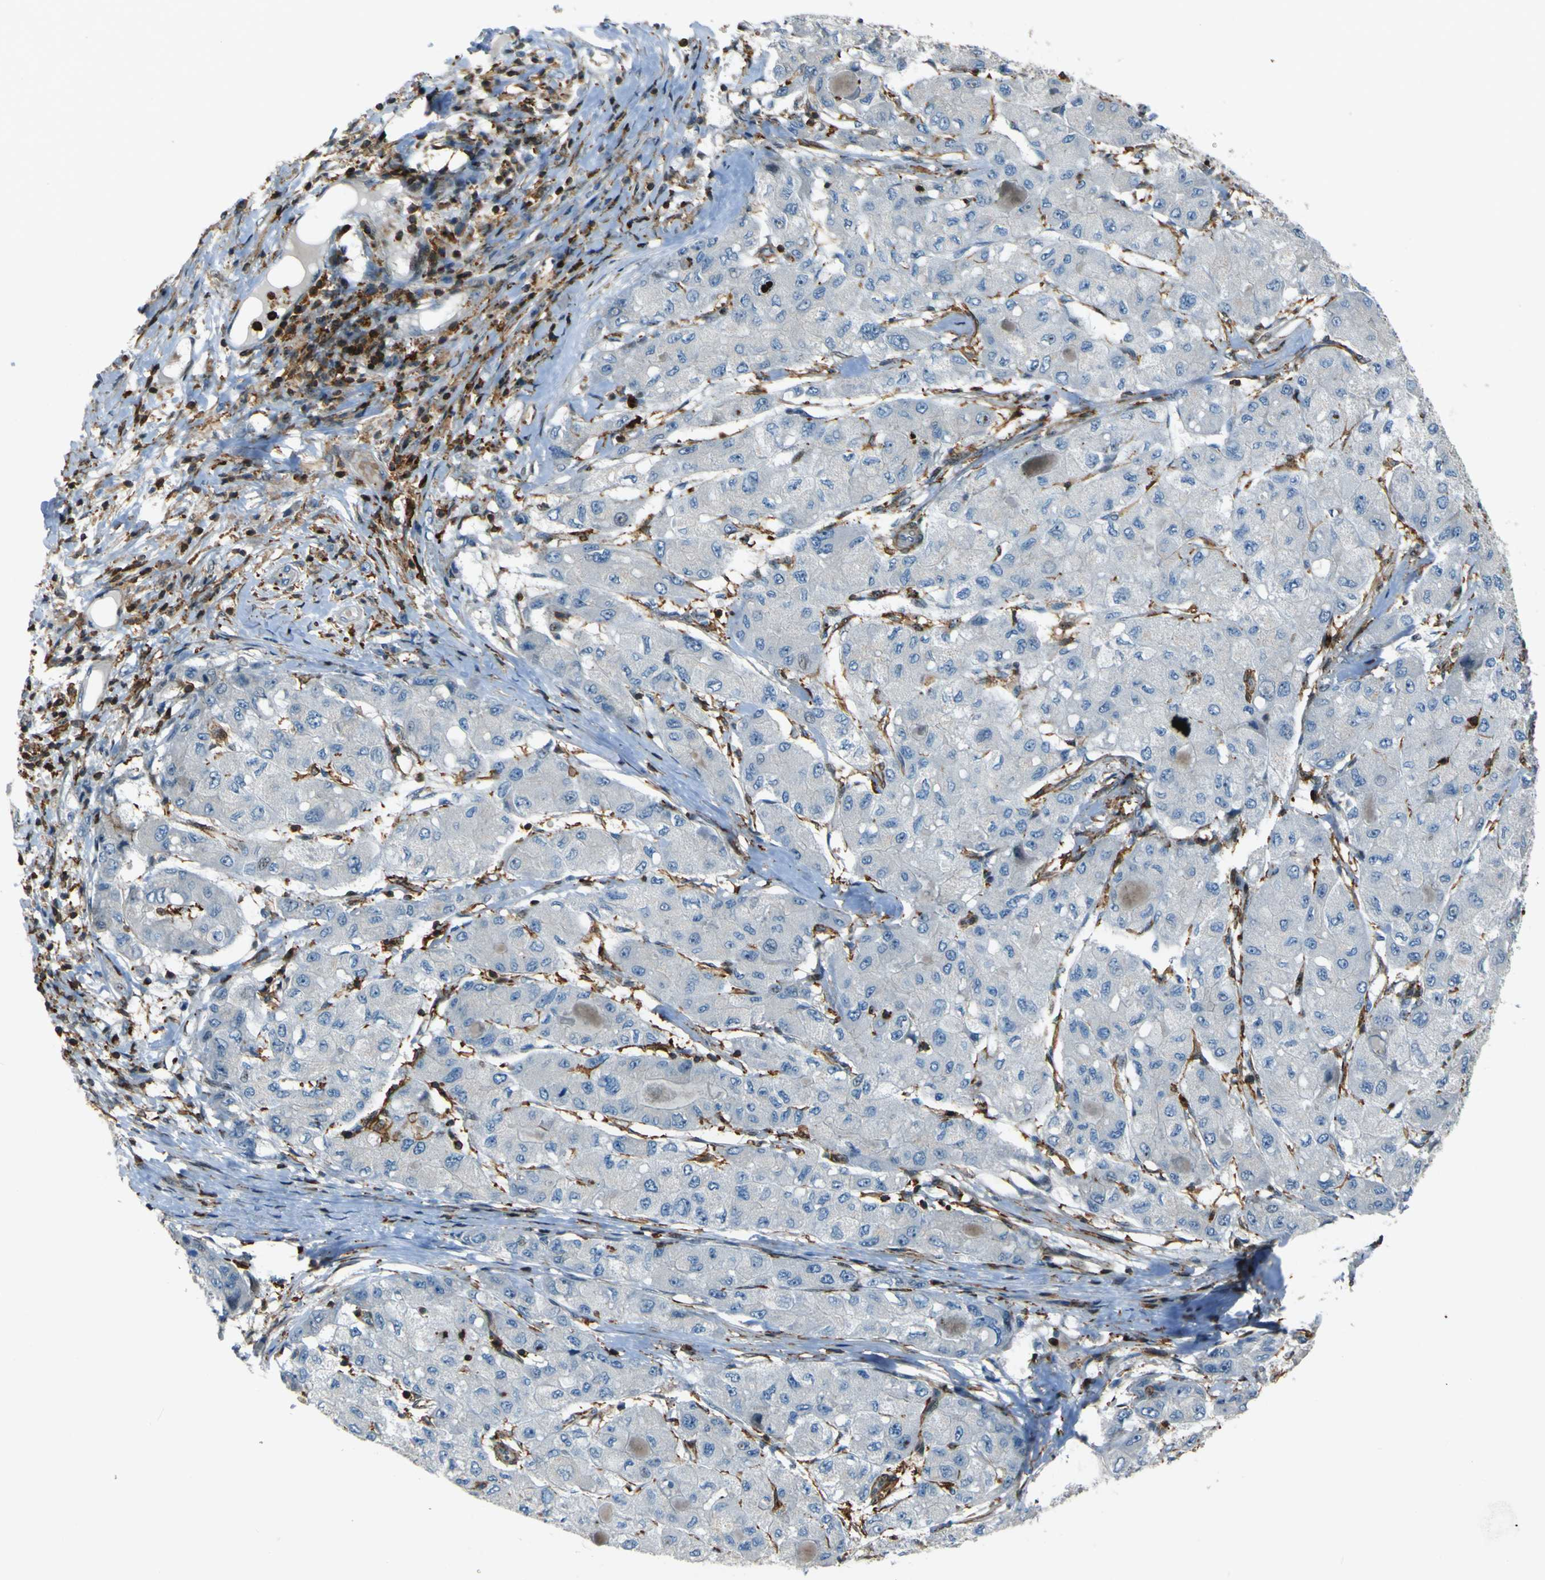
{"staining": {"intensity": "negative", "quantity": "none", "location": "none"}, "tissue": "liver cancer", "cell_type": "Tumor cells", "image_type": "cancer", "snomed": [{"axis": "morphology", "description": "Carcinoma, Hepatocellular, NOS"}, {"axis": "topography", "description": "Liver"}], "caption": "Liver cancer was stained to show a protein in brown. There is no significant expression in tumor cells.", "gene": "PCDHB5", "patient": {"sex": "male", "age": 80}}